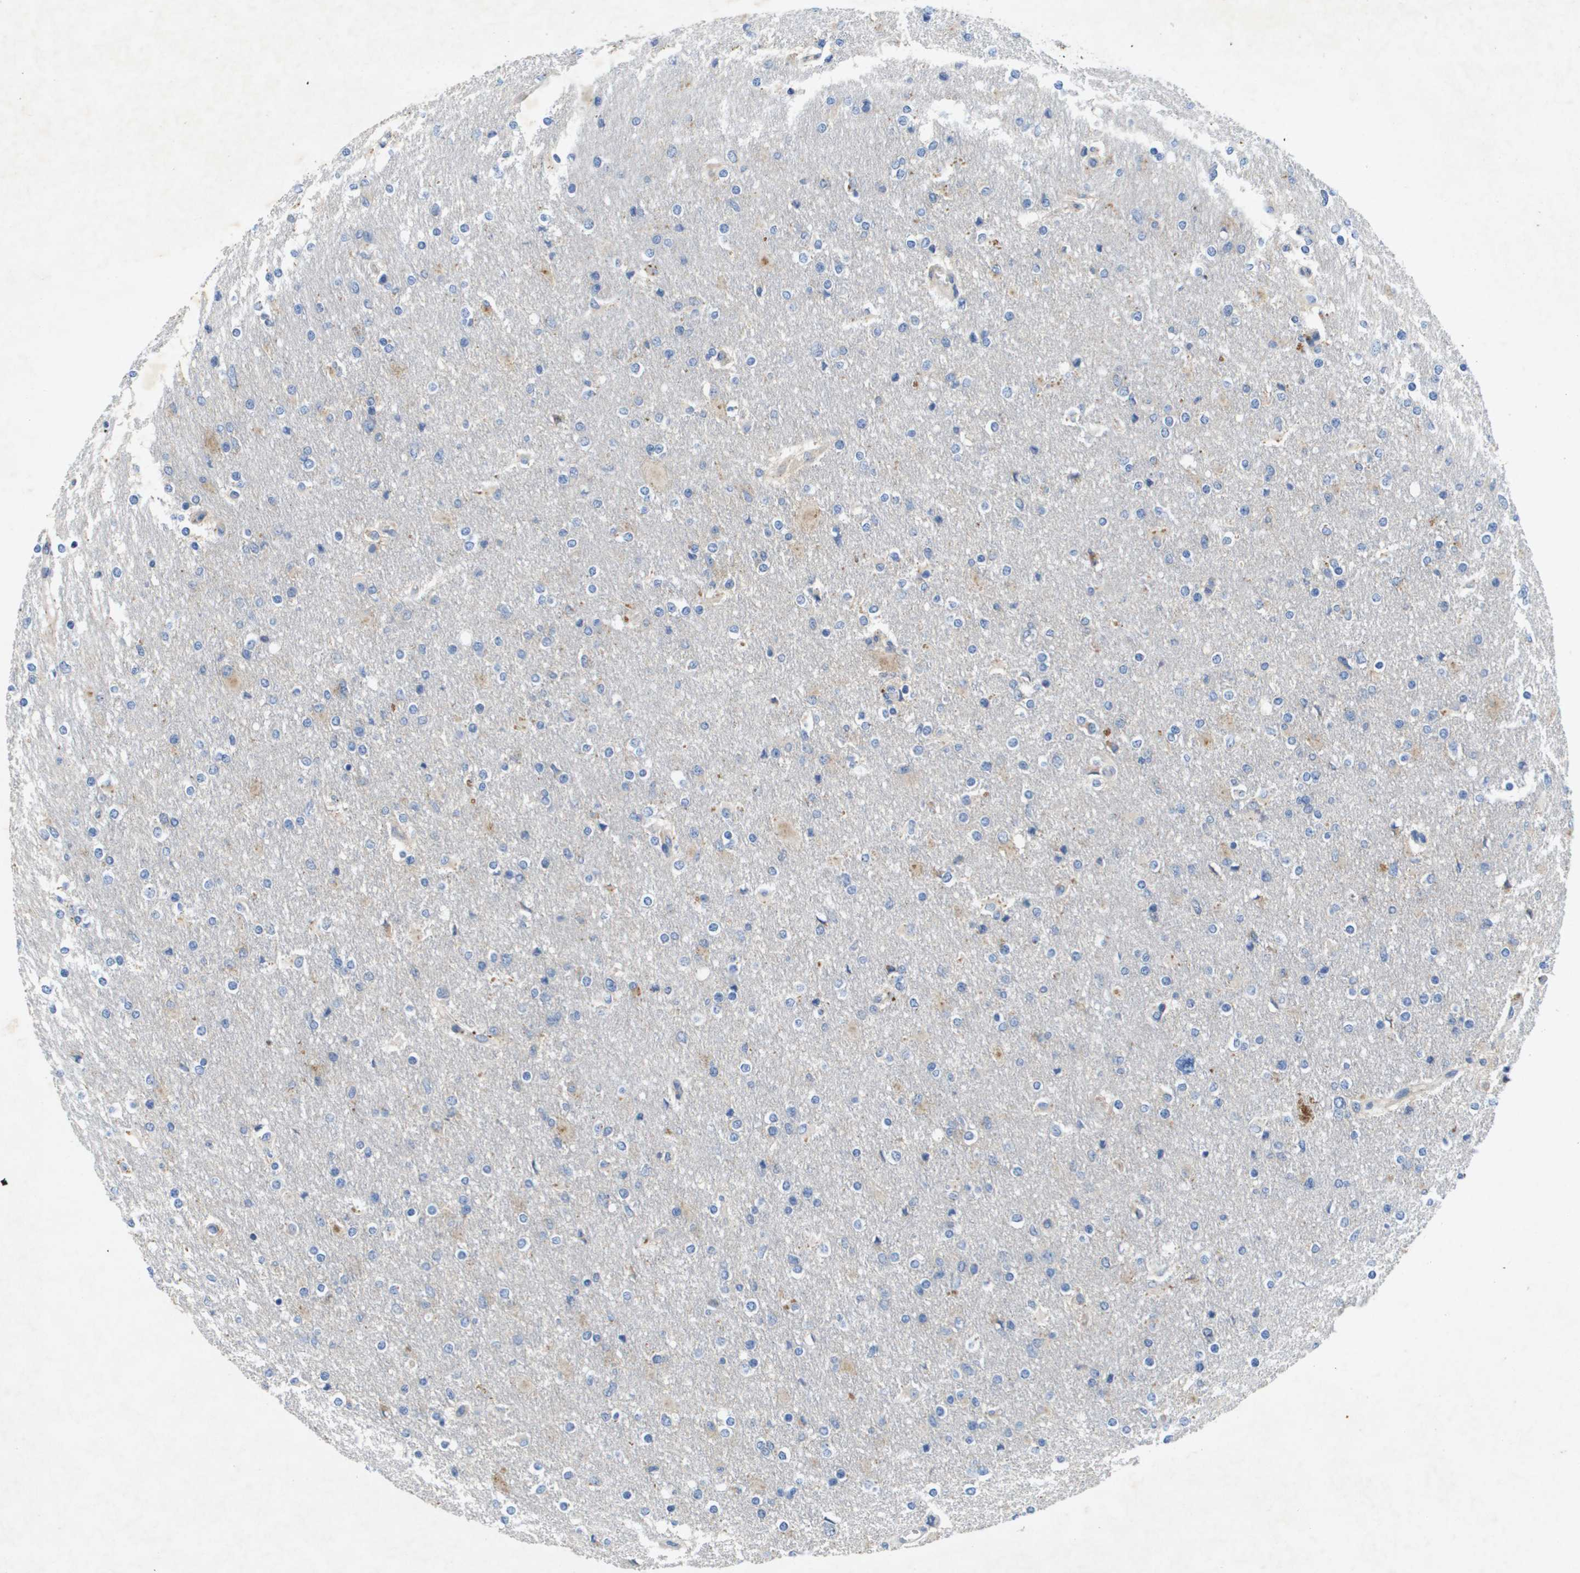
{"staining": {"intensity": "negative", "quantity": "none", "location": "none"}, "tissue": "glioma", "cell_type": "Tumor cells", "image_type": "cancer", "snomed": [{"axis": "morphology", "description": "Glioma, malignant, High grade"}, {"axis": "topography", "description": "Cerebral cortex"}], "caption": "Tumor cells show no significant protein expression in glioma.", "gene": "LIPG", "patient": {"sex": "female", "age": 36}}